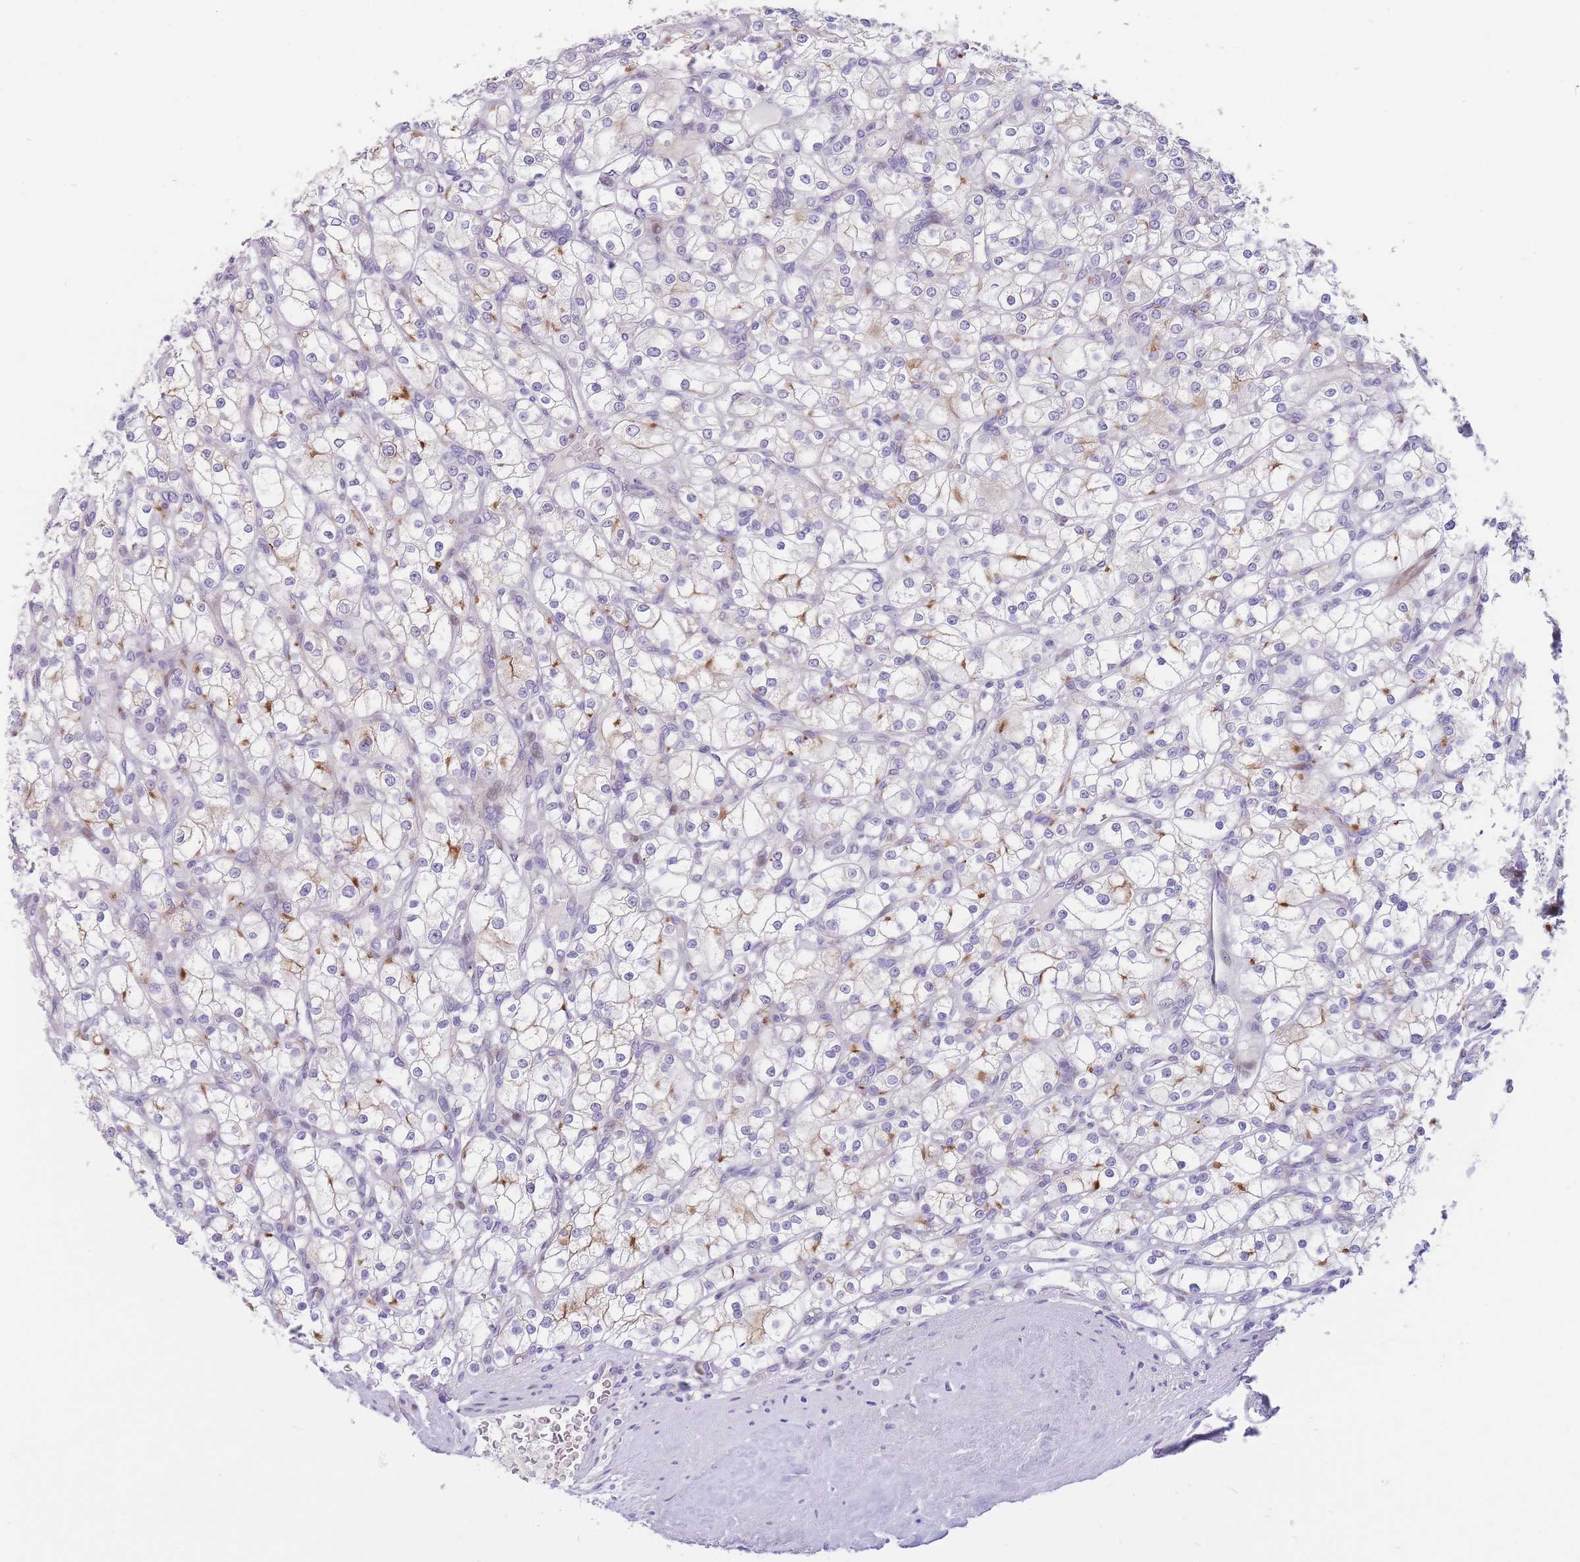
{"staining": {"intensity": "negative", "quantity": "none", "location": "none"}, "tissue": "renal cancer", "cell_type": "Tumor cells", "image_type": "cancer", "snomed": [{"axis": "morphology", "description": "Adenocarcinoma, NOS"}, {"axis": "topography", "description": "Kidney"}], "caption": "The histopathology image demonstrates no staining of tumor cells in adenocarcinoma (renal).", "gene": "SHCBP1", "patient": {"sex": "male", "age": 80}}